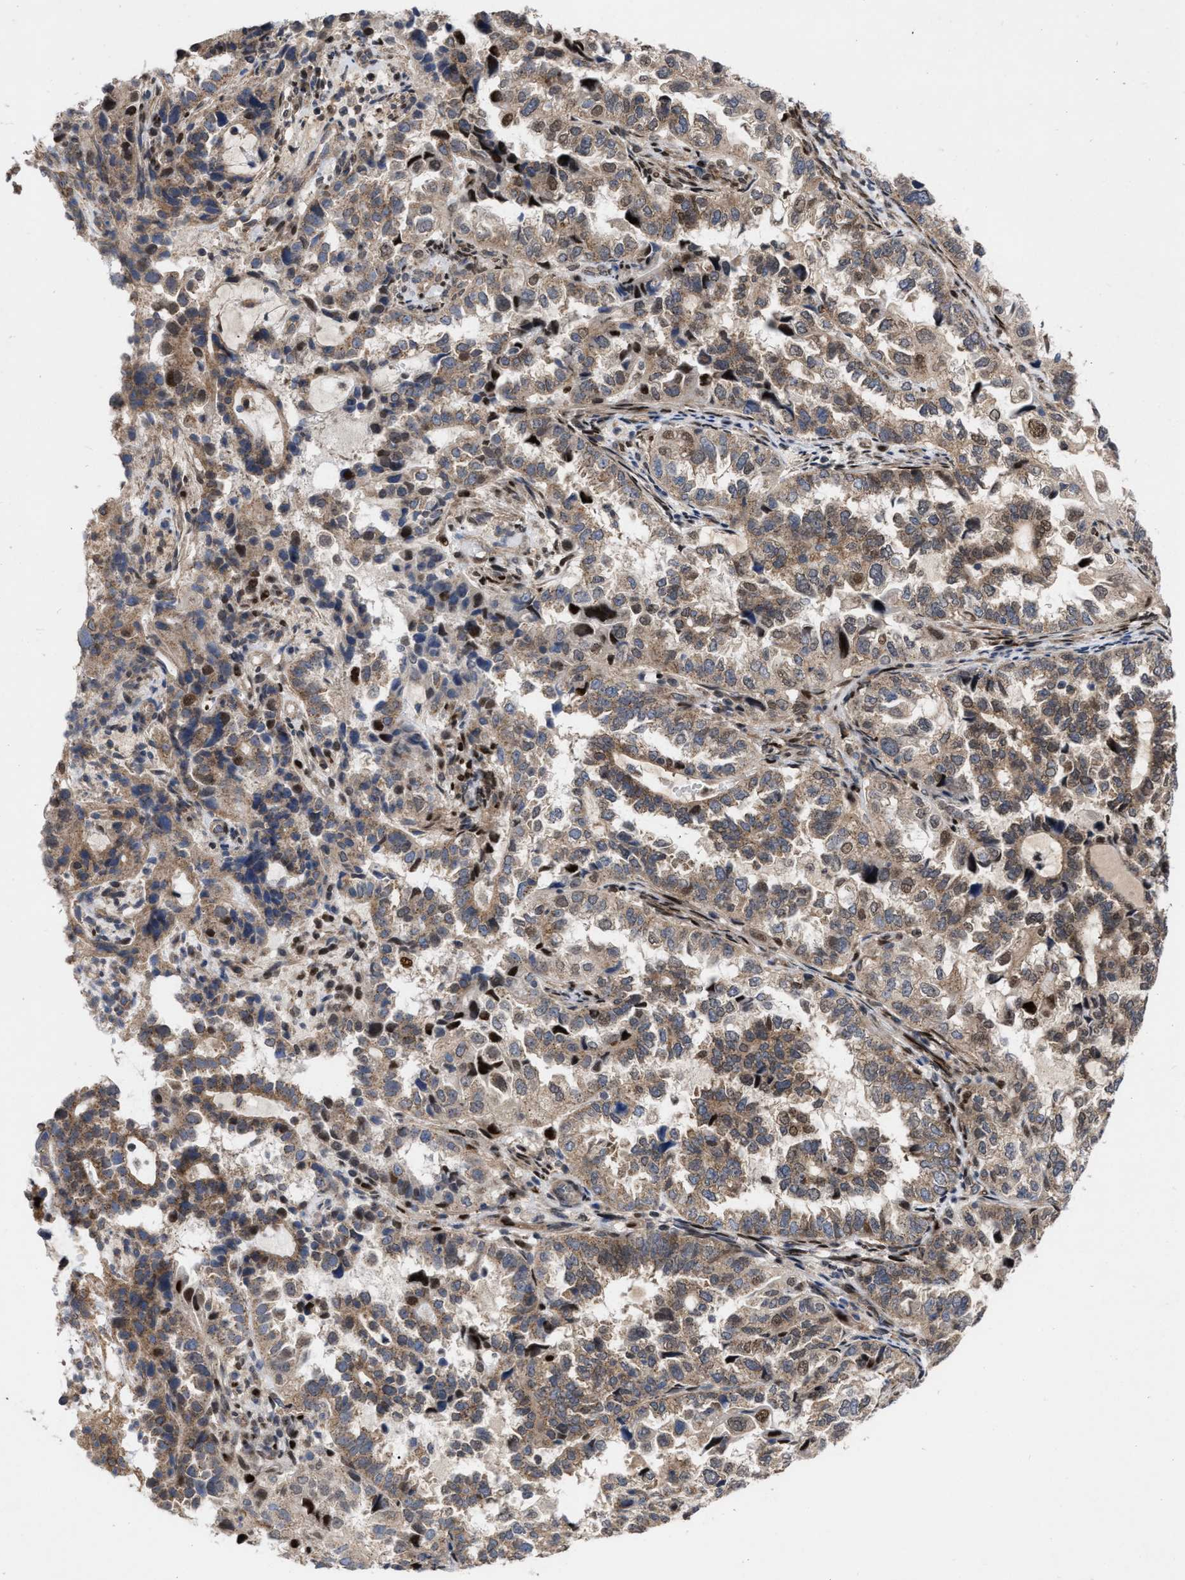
{"staining": {"intensity": "moderate", "quantity": "<25%", "location": "cytoplasmic/membranous,nuclear"}, "tissue": "endometrial cancer", "cell_type": "Tumor cells", "image_type": "cancer", "snomed": [{"axis": "morphology", "description": "Adenocarcinoma, NOS"}, {"axis": "topography", "description": "Endometrium"}], "caption": "This image displays IHC staining of human endometrial cancer, with low moderate cytoplasmic/membranous and nuclear positivity in about <25% of tumor cells.", "gene": "MDM4", "patient": {"sex": "female", "age": 85}}